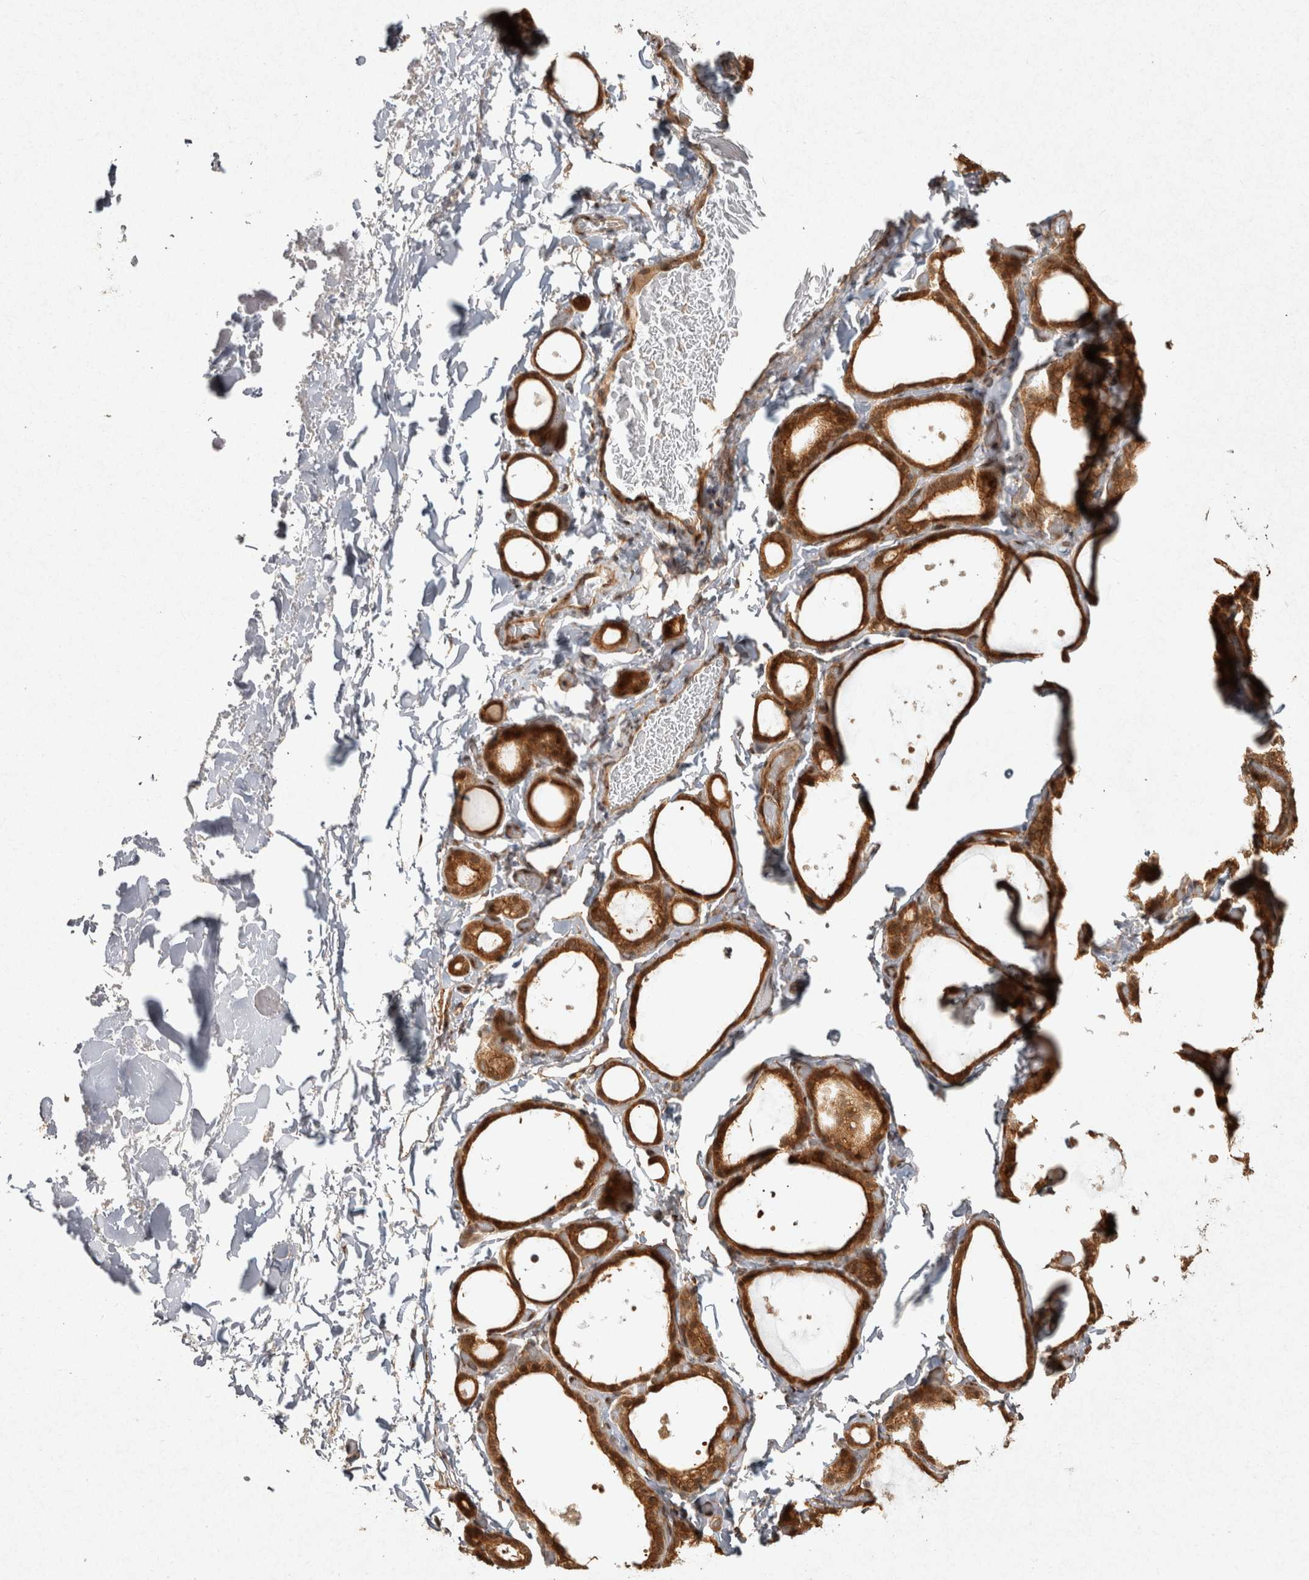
{"staining": {"intensity": "moderate", "quantity": ">75%", "location": "cytoplasmic/membranous"}, "tissue": "thyroid gland", "cell_type": "Glandular cells", "image_type": "normal", "snomed": [{"axis": "morphology", "description": "Normal tissue, NOS"}, {"axis": "topography", "description": "Thyroid gland"}], "caption": "This histopathology image displays normal thyroid gland stained with IHC to label a protein in brown. The cytoplasmic/membranous of glandular cells show moderate positivity for the protein. Nuclei are counter-stained blue.", "gene": "CAMSAP2", "patient": {"sex": "female", "age": 44}}